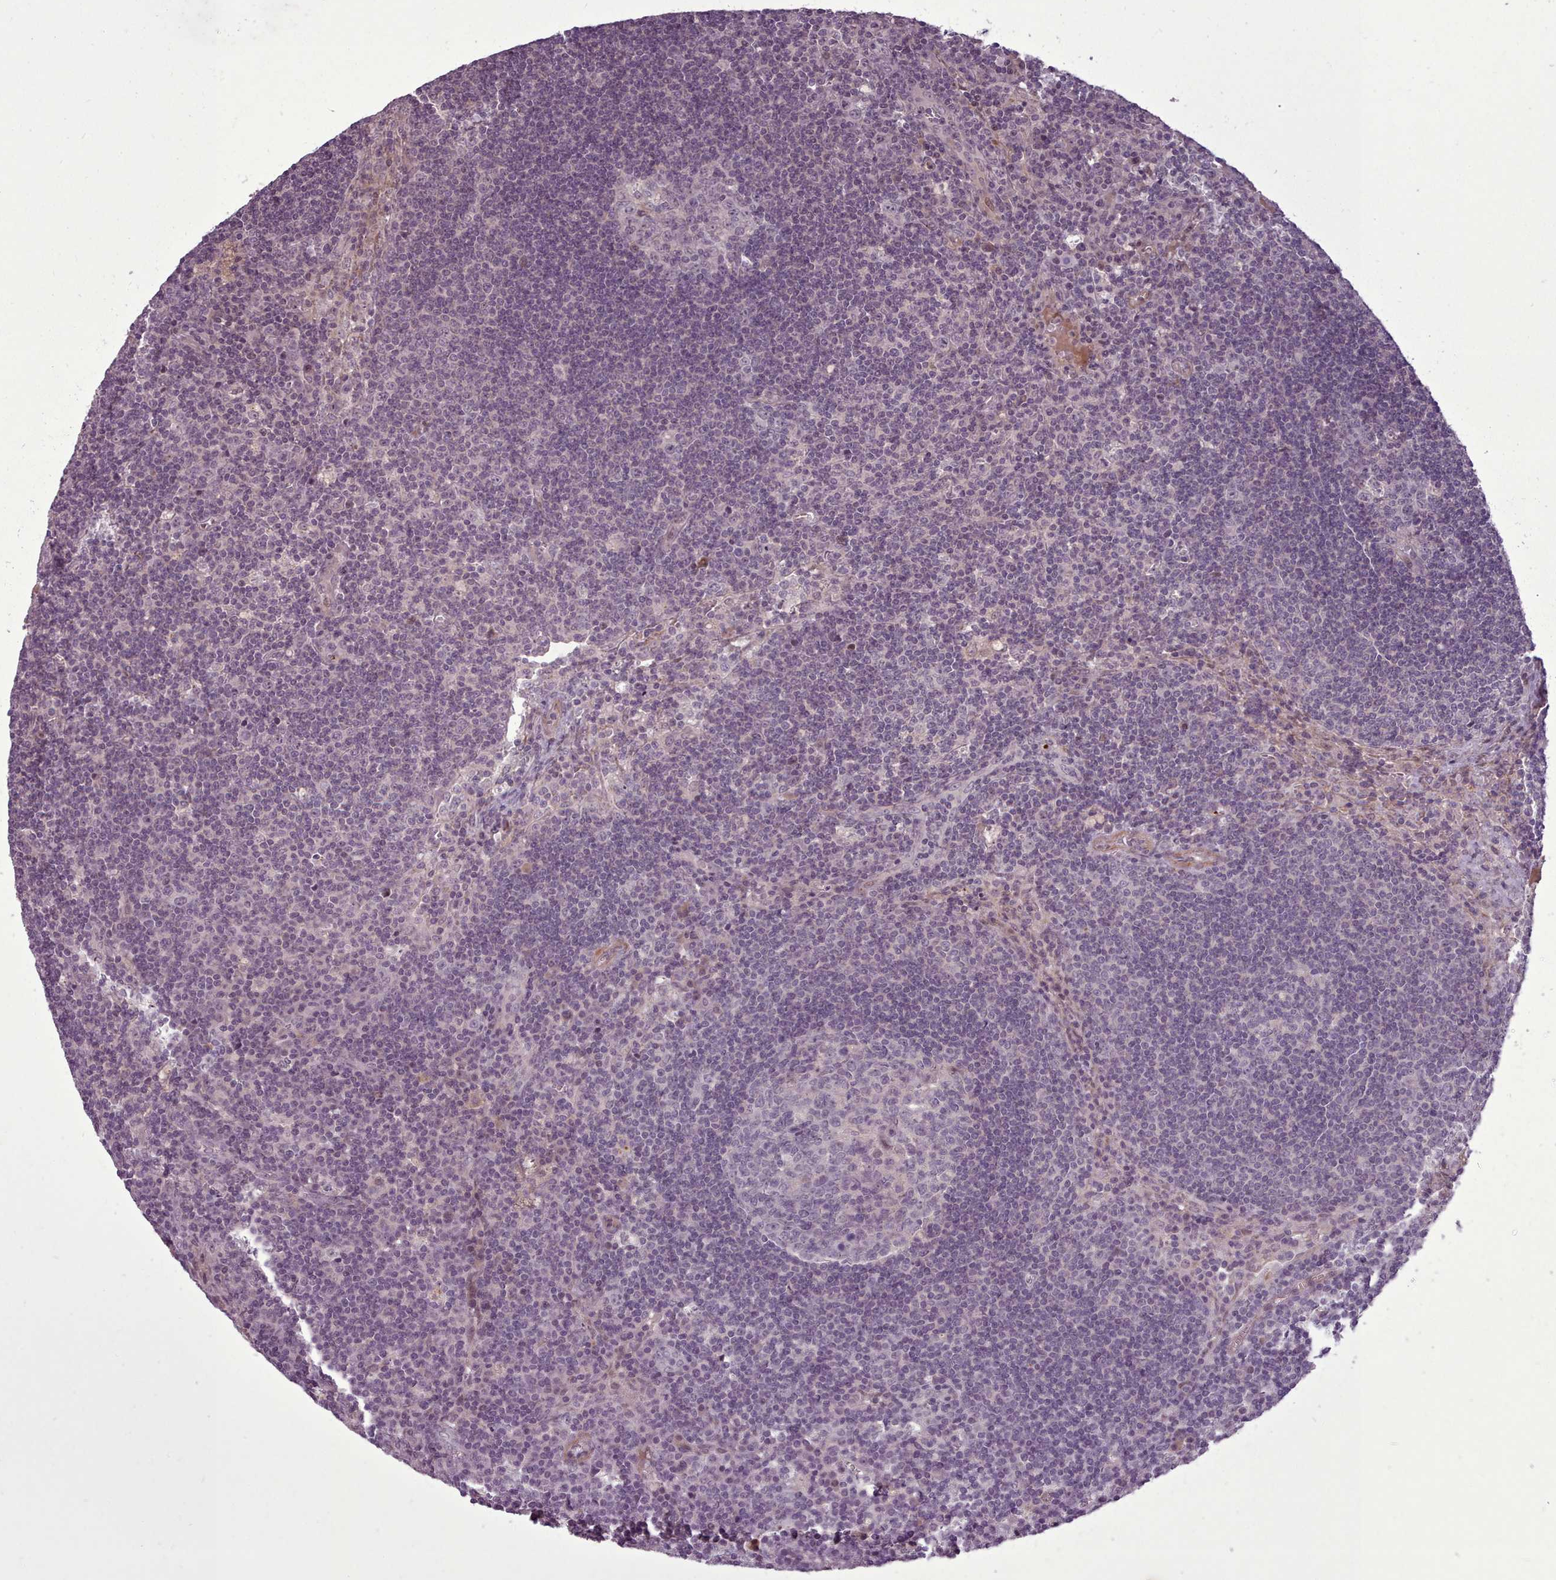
{"staining": {"intensity": "negative", "quantity": "none", "location": "none"}, "tissue": "lymph node", "cell_type": "Germinal center cells", "image_type": "normal", "snomed": [{"axis": "morphology", "description": "Normal tissue, NOS"}, {"axis": "topography", "description": "Lymph node"}], "caption": "IHC histopathology image of unremarkable lymph node stained for a protein (brown), which demonstrates no expression in germinal center cells.", "gene": "LEFTY1", "patient": {"sex": "male", "age": 58}}